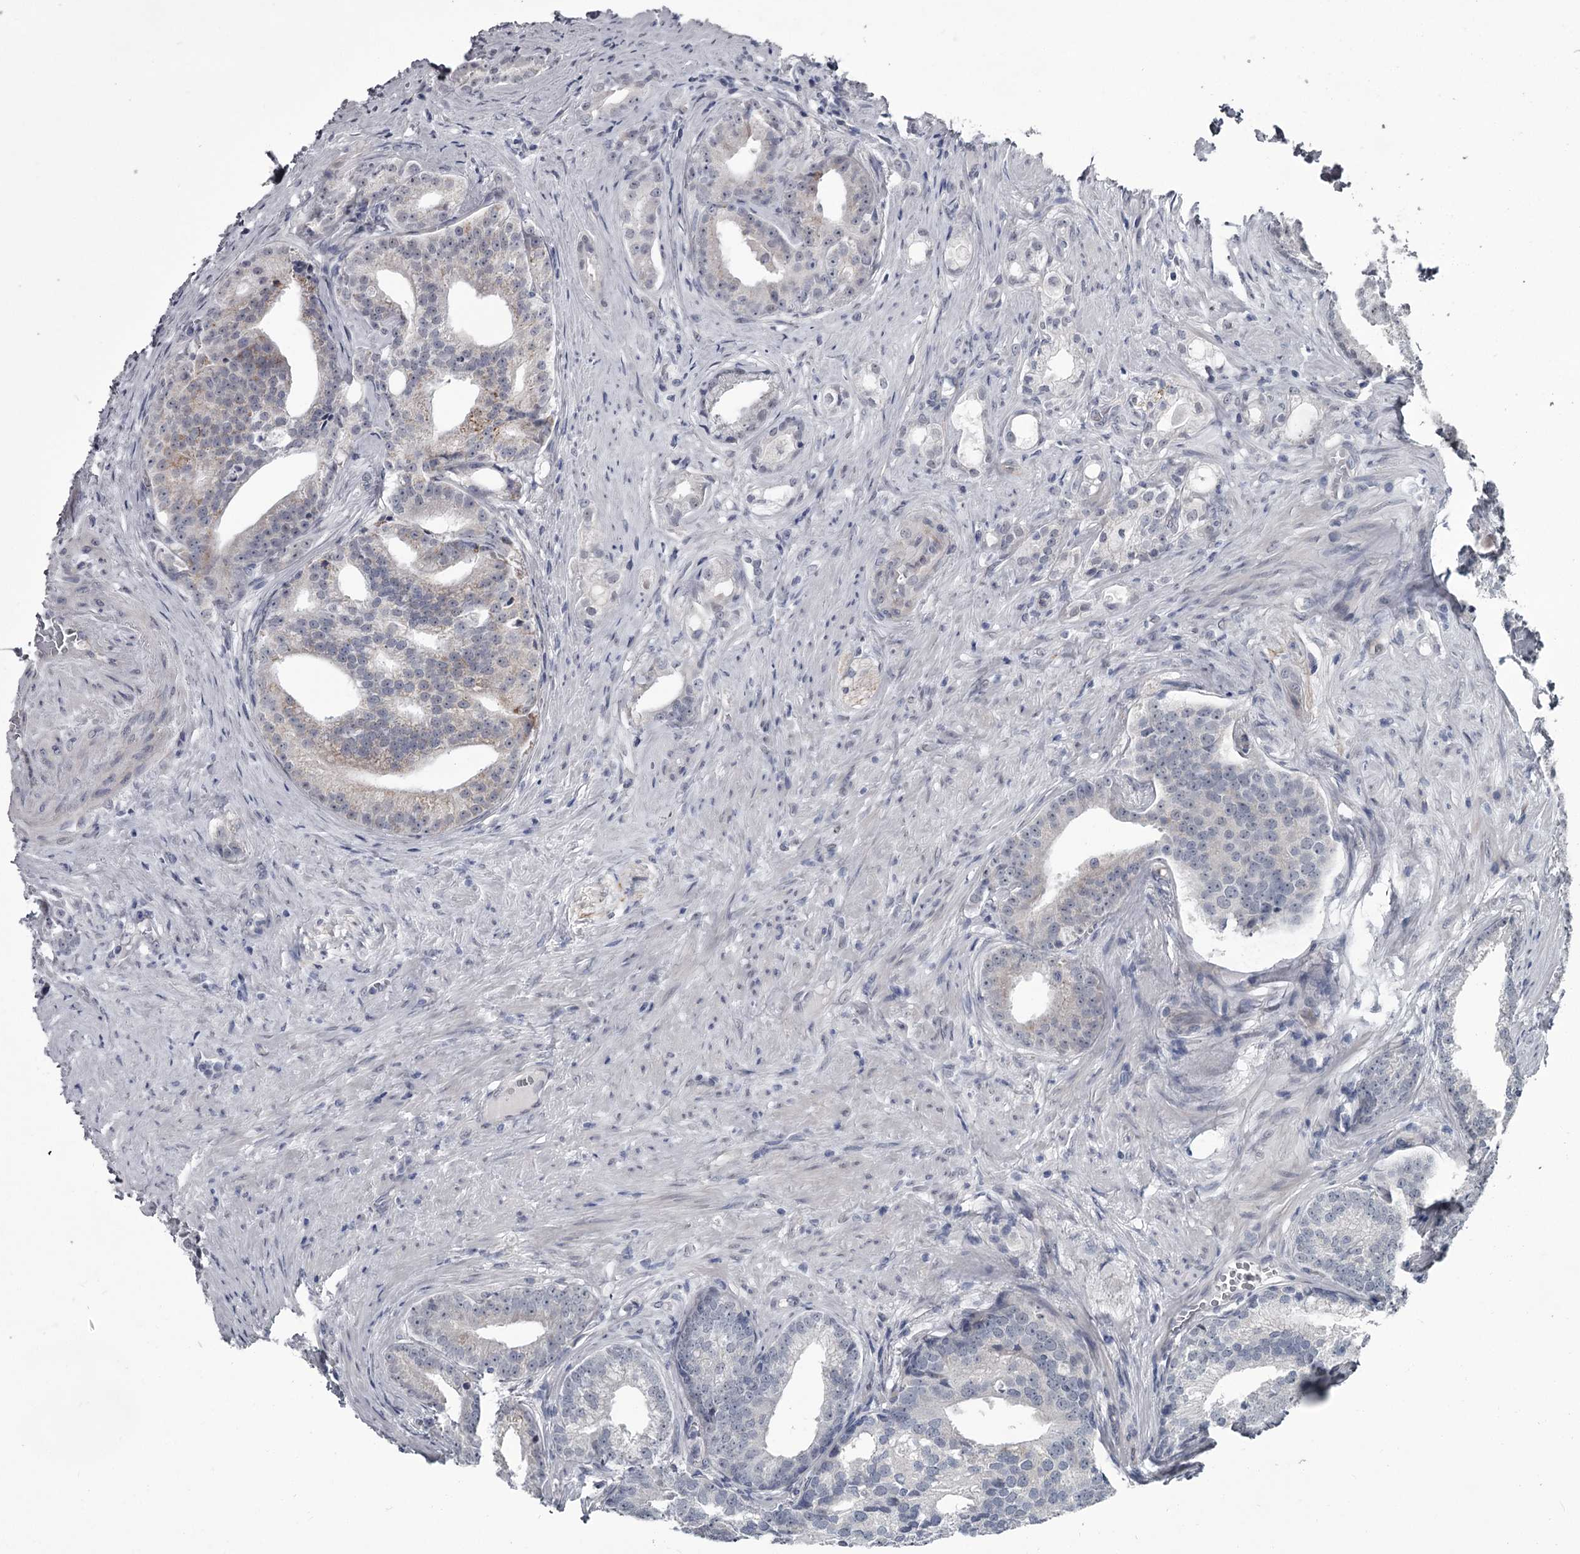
{"staining": {"intensity": "negative", "quantity": "none", "location": "none"}, "tissue": "prostate cancer", "cell_type": "Tumor cells", "image_type": "cancer", "snomed": [{"axis": "morphology", "description": "Adenocarcinoma, Low grade"}, {"axis": "topography", "description": "Prostate"}], "caption": "This is a micrograph of immunohistochemistry staining of prostate adenocarcinoma (low-grade), which shows no staining in tumor cells. (DAB IHC visualized using brightfield microscopy, high magnification).", "gene": "PRPF40B", "patient": {"sex": "male", "age": 71}}